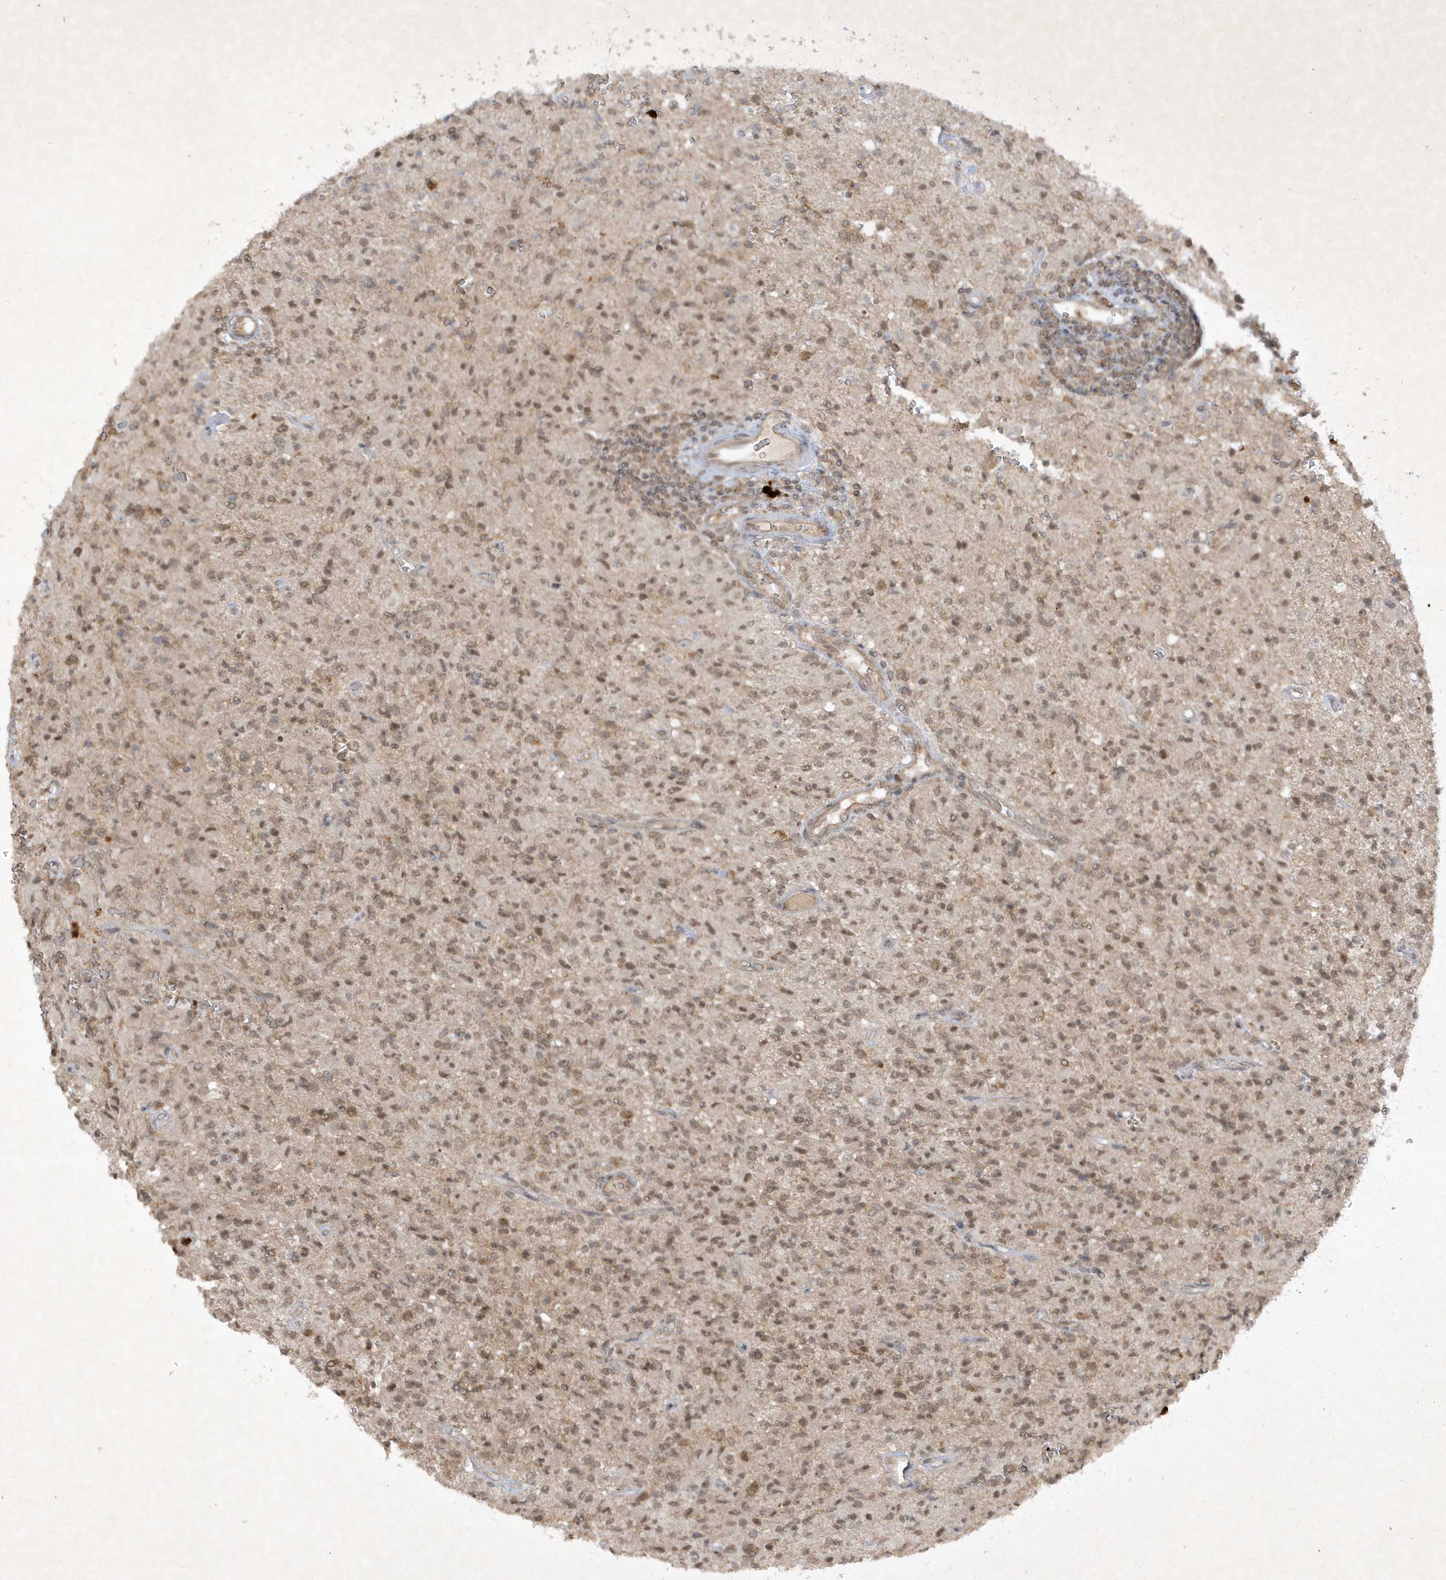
{"staining": {"intensity": "weak", "quantity": ">75%", "location": "cytoplasmic/membranous,nuclear"}, "tissue": "glioma", "cell_type": "Tumor cells", "image_type": "cancer", "snomed": [{"axis": "morphology", "description": "Glioma, malignant, High grade"}, {"axis": "topography", "description": "Brain"}], "caption": "Human malignant glioma (high-grade) stained for a protein (brown) demonstrates weak cytoplasmic/membranous and nuclear positive expression in approximately >75% of tumor cells.", "gene": "ZNF213", "patient": {"sex": "female", "age": 57}}